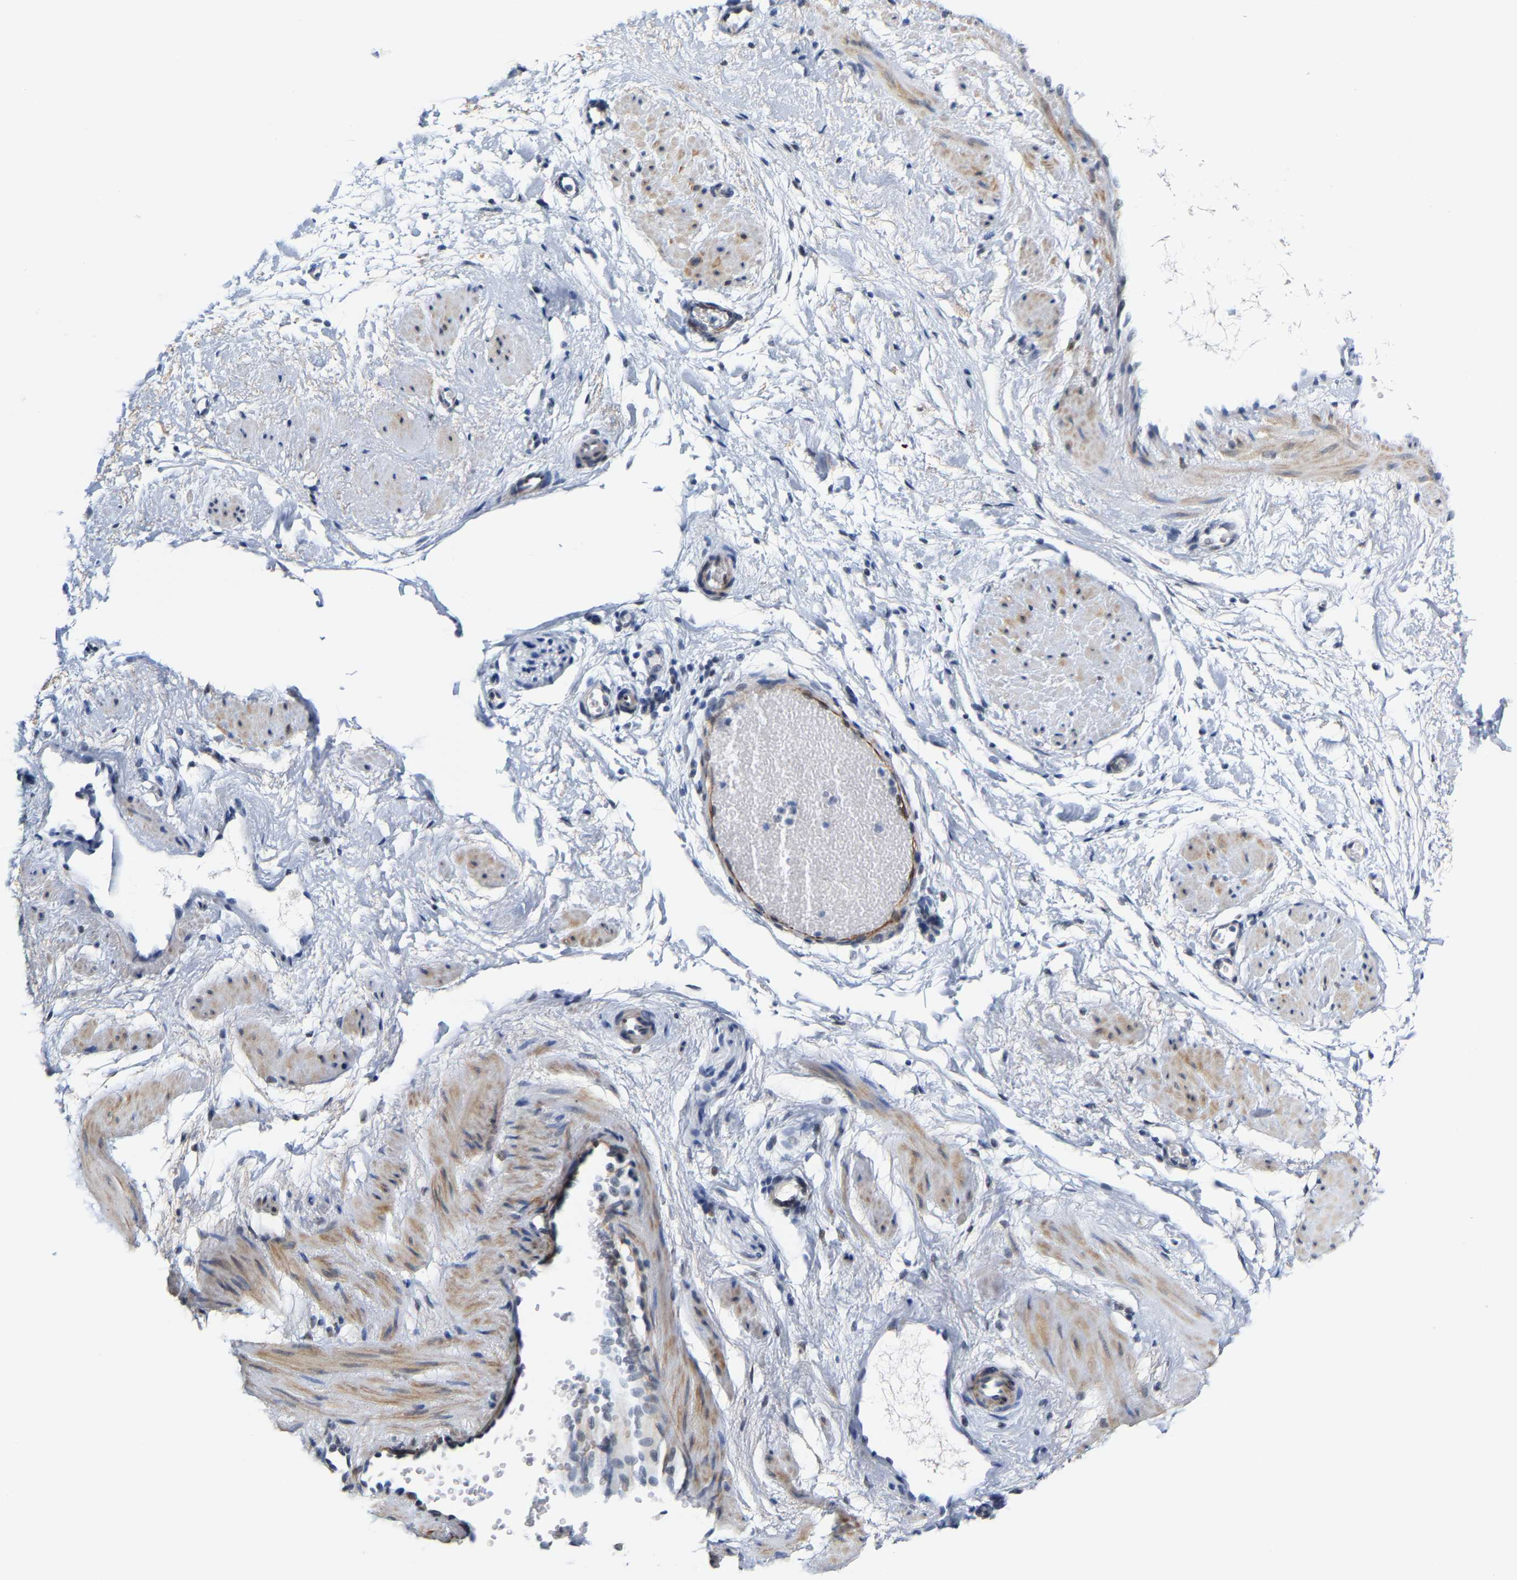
{"staining": {"intensity": "negative", "quantity": "none", "location": "none"}, "tissue": "adipose tissue", "cell_type": "Adipocytes", "image_type": "normal", "snomed": [{"axis": "morphology", "description": "Normal tissue, NOS"}, {"axis": "topography", "description": "Soft tissue"}], "caption": "Immunohistochemical staining of benign adipose tissue shows no significant positivity in adipocytes. (Stains: DAB immunohistochemistry (IHC) with hematoxylin counter stain, Microscopy: brightfield microscopy at high magnification).", "gene": "FAM180A", "patient": {"sex": "male", "age": 72}}